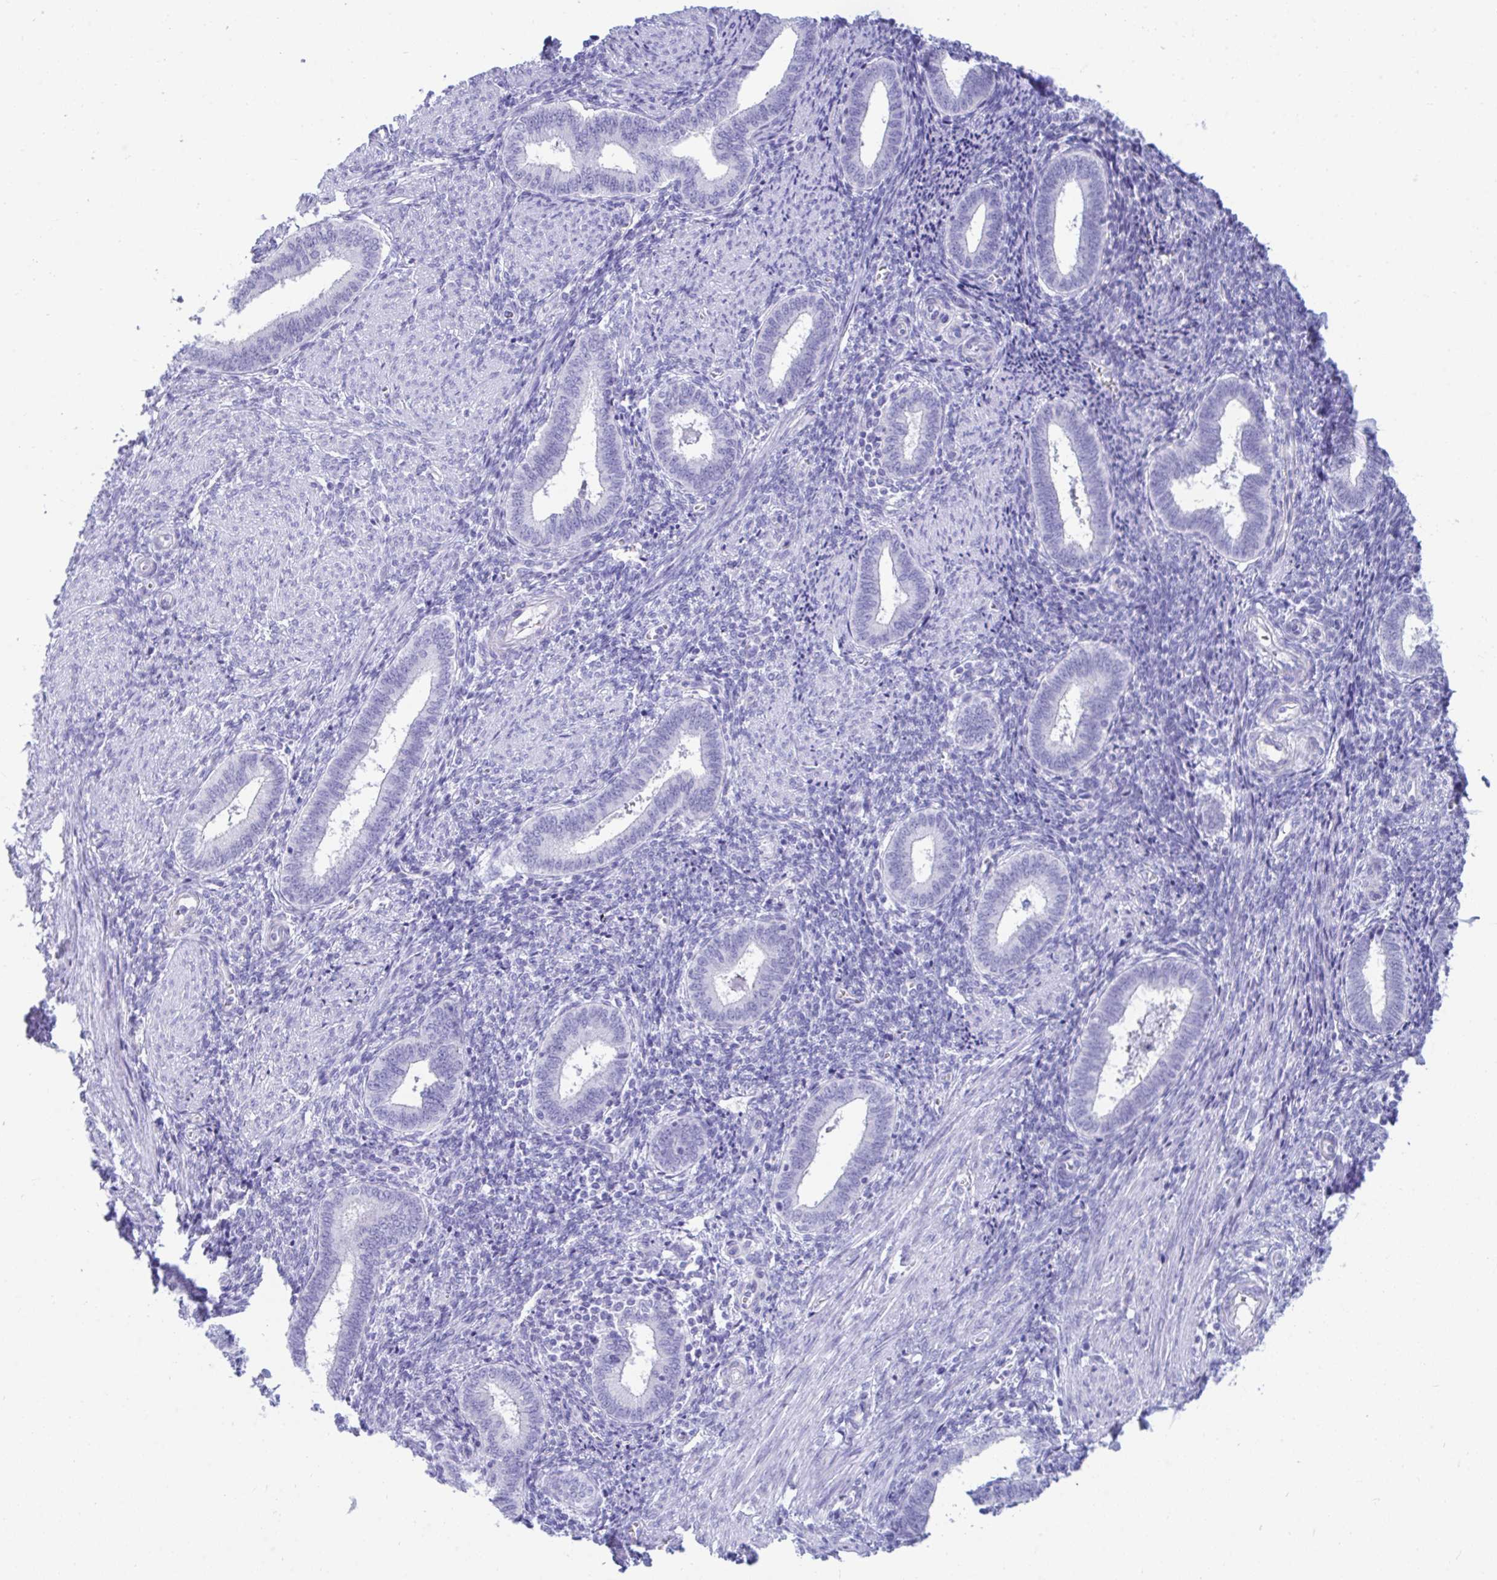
{"staining": {"intensity": "negative", "quantity": "none", "location": "none"}, "tissue": "endometrium", "cell_type": "Cells in endometrial stroma", "image_type": "normal", "snomed": [{"axis": "morphology", "description": "Normal tissue, NOS"}, {"axis": "topography", "description": "Endometrium"}], "caption": "Immunohistochemistry (IHC) of benign human endometrium exhibits no positivity in cells in endometrial stroma. (DAB immunohistochemistry (IHC) with hematoxylin counter stain).", "gene": "SHISA8", "patient": {"sex": "female", "age": 42}}